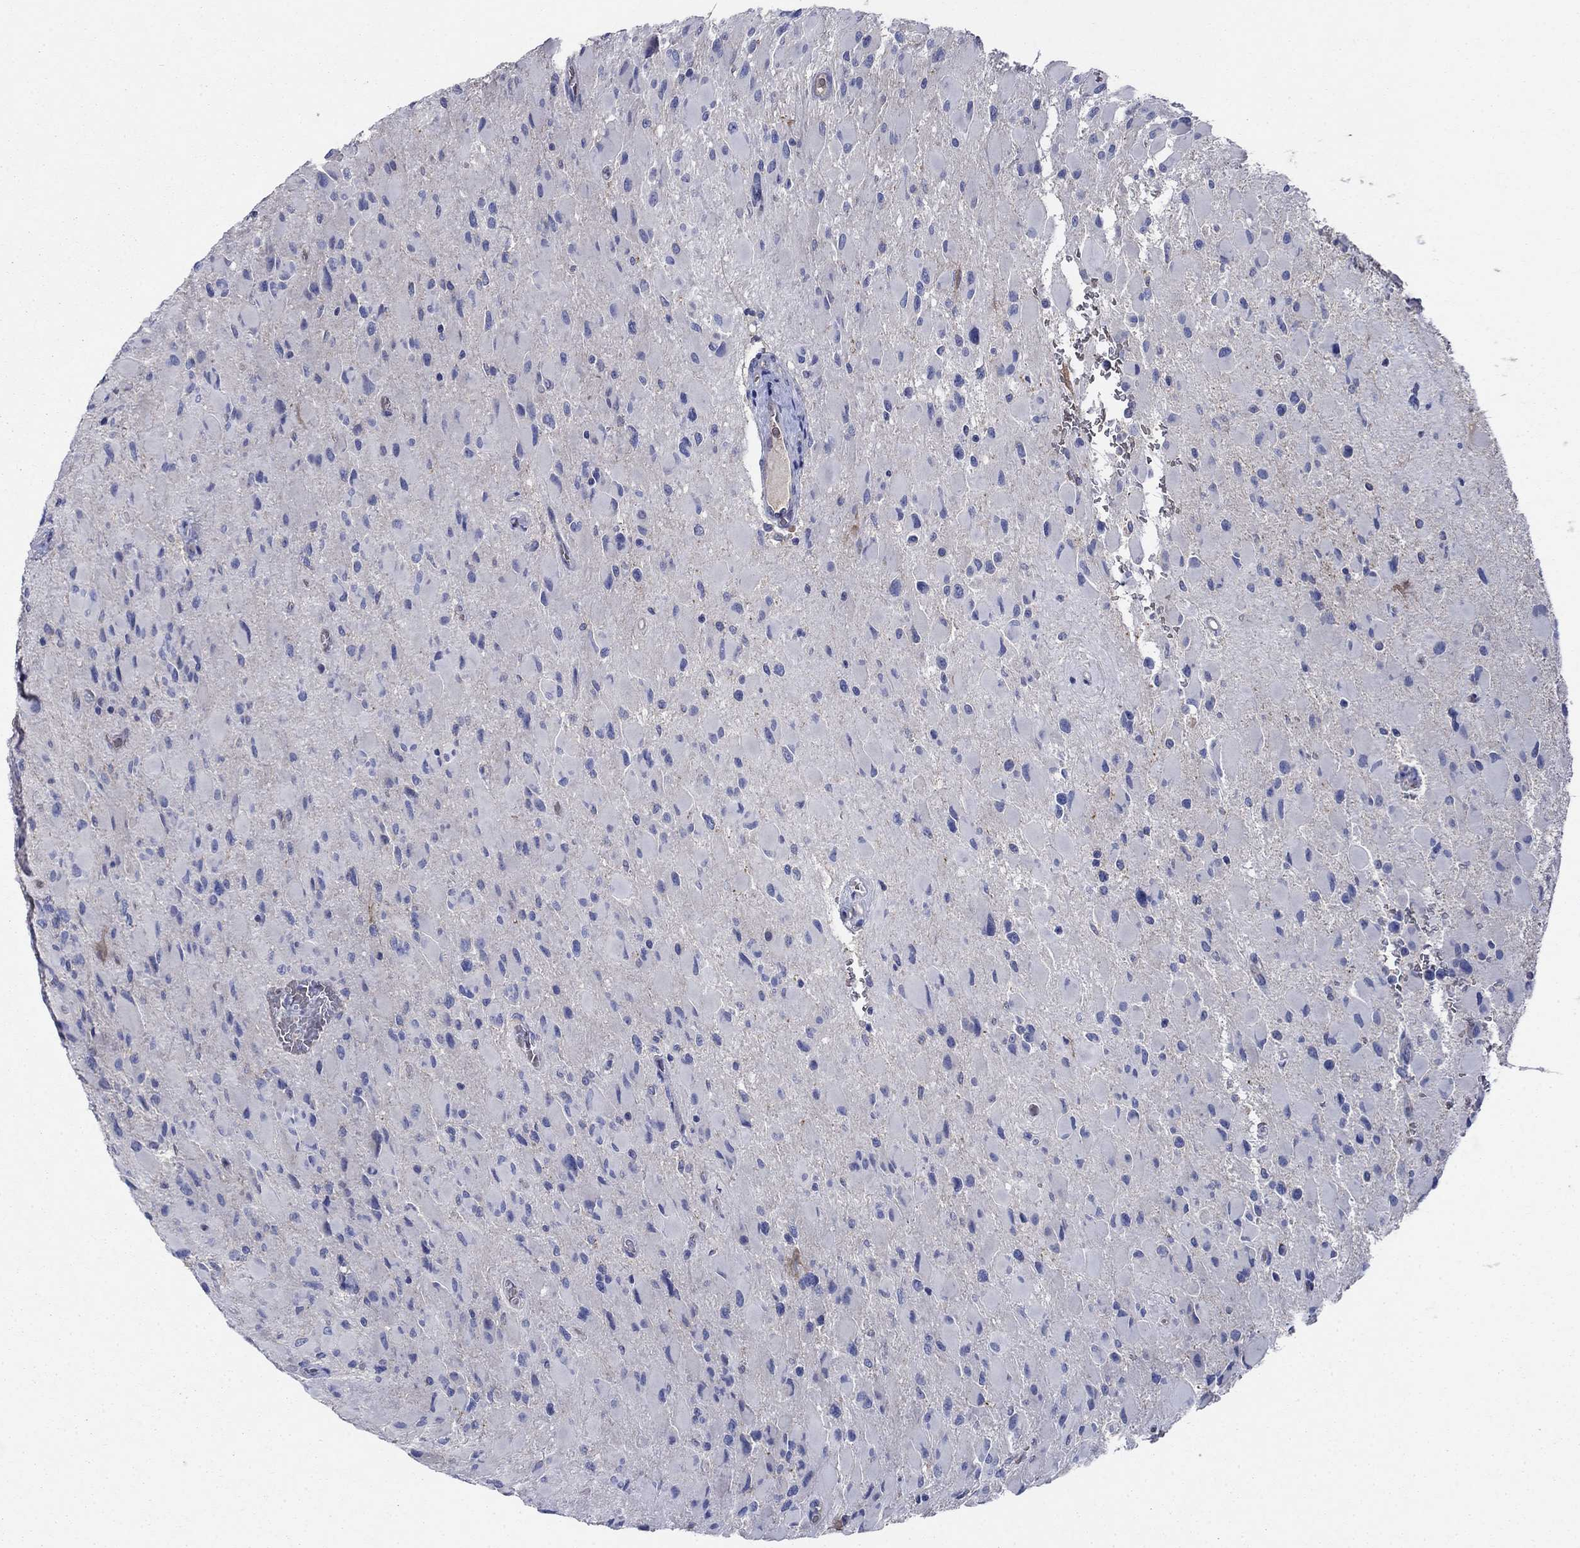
{"staining": {"intensity": "negative", "quantity": "none", "location": "none"}, "tissue": "glioma", "cell_type": "Tumor cells", "image_type": "cancer", "snomed": [{"axis": "morphology", "description": "Glioma, malignant, High grade"}, {"axis": "topography", "description": "Cerebral cortex"}], "caption": "High-grade glioma (malignant) was stained to show a protein in brown. There is no significant expression in tumor cells.", "gene": "FLNC", "patient": {"sex": "female", "age": 36}}